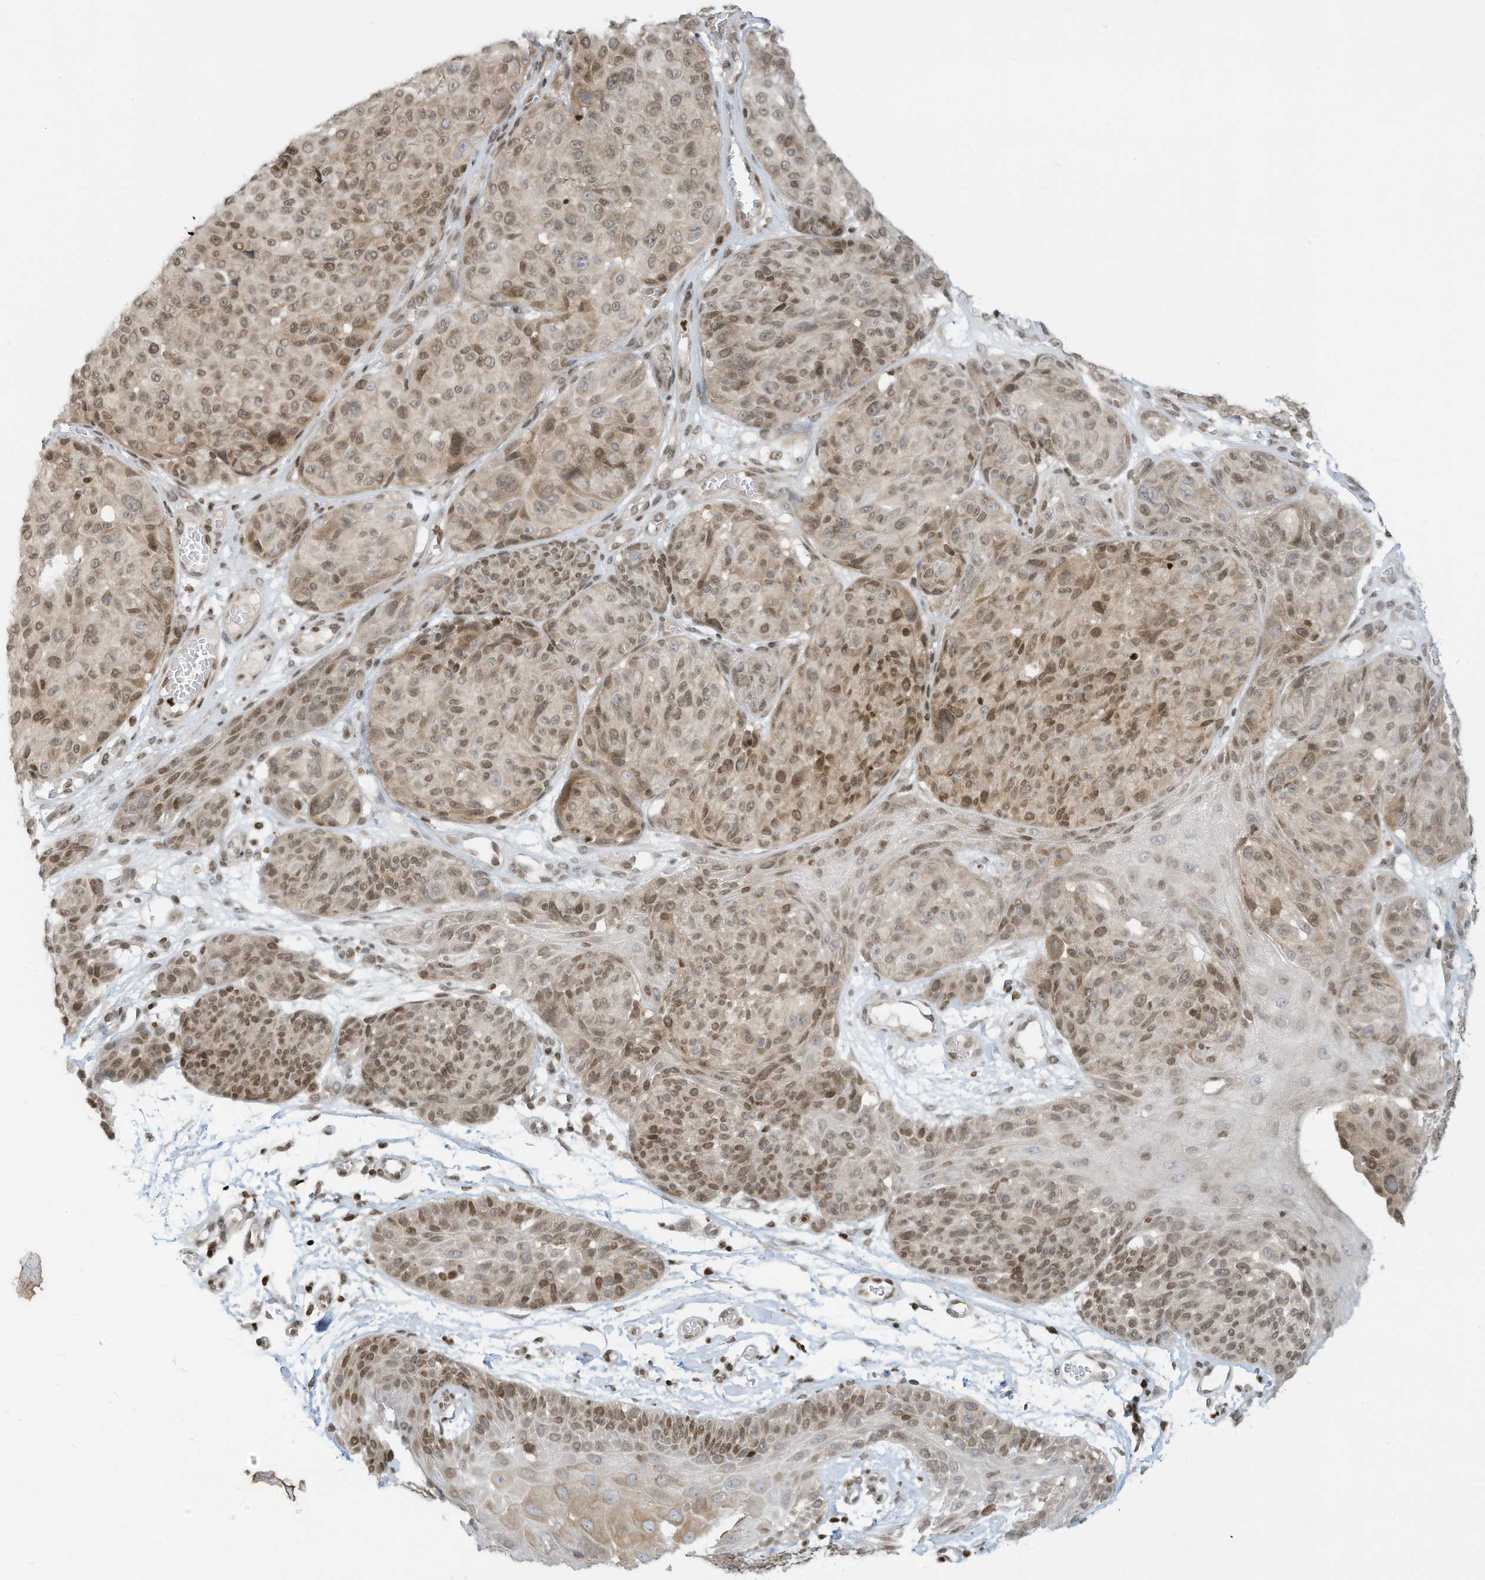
{"staining": {"intensity": "moderate", "quantity": ">75%", "location": "nuclear"}, "tissue": "melanoma", "cell_type": "Tumor cells", "image_type": "cancer", "snomed": [{"axis": "morphology", "description": "Malignant melanoma, NOS"}, {"axis": "topography", "description": "Skin"}], "caption": "Human malignant melanoma stained with a protein marker demonstrates moderate staining in tumor cells.", "gene": "ADI1", "patient": {"sex": "male", "age": 83}}